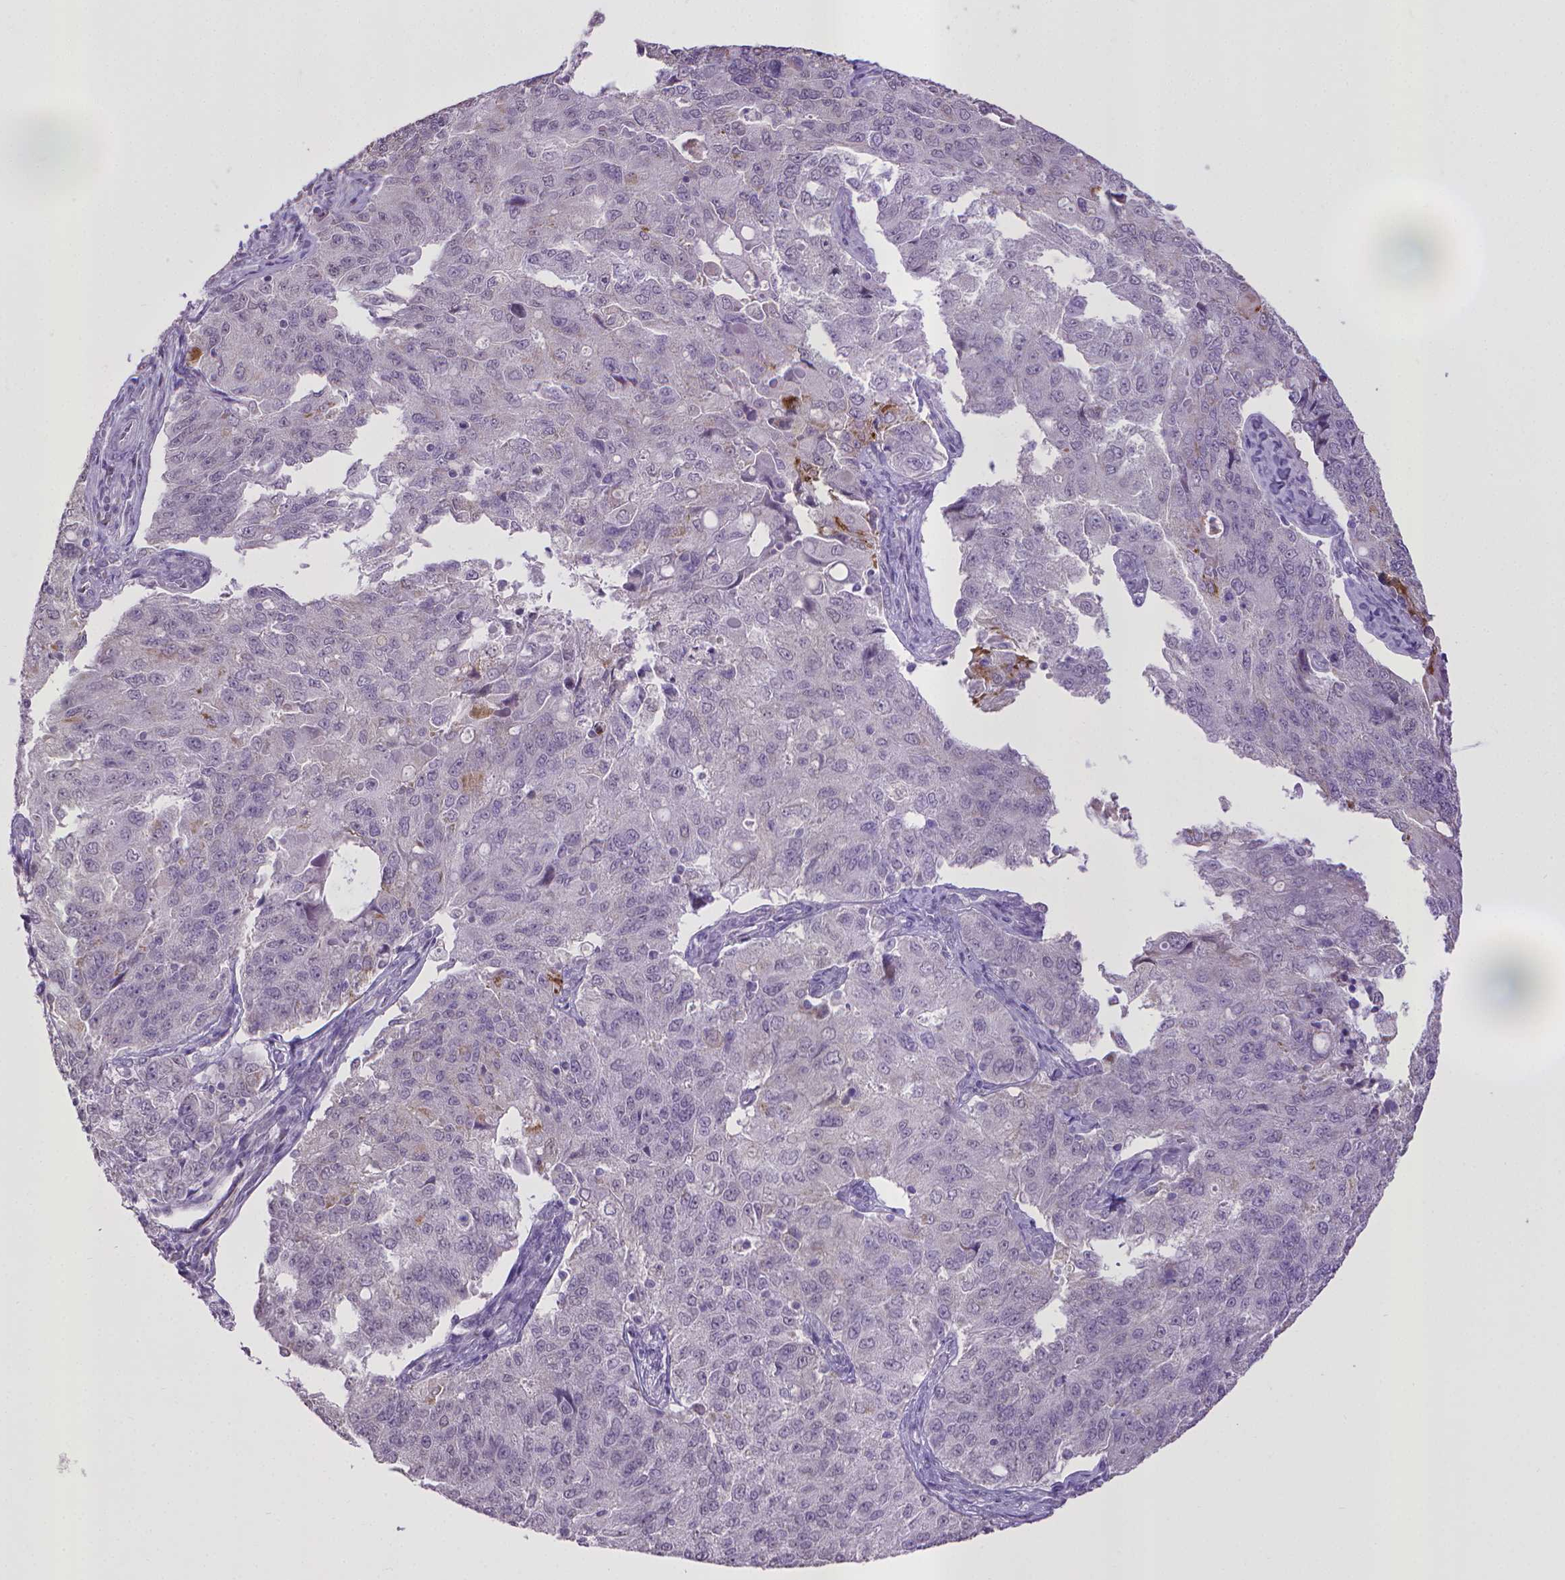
{"staining": {"intensity": "negative", "quantity": "none", "location": "none"}, "tissue": "endometrial cancer", "cell_type": "Tumor cells", "image_type": "cancer", "snomed": [{"axis": "morphology", "description": "Adenocarcinoma, NOS"}, {"axis": "topography", "description": "Endometrium"}], "caption": "The immunohistochemistry histopathology image has no significant expression in tumor cells of adenocarcinoma (endometrial) tissue. (DAB (3,3'-diaminobenzidine) IHC, high magnification).", "gene": "KMO", "patient": {"sex": "female", "age": 43}}